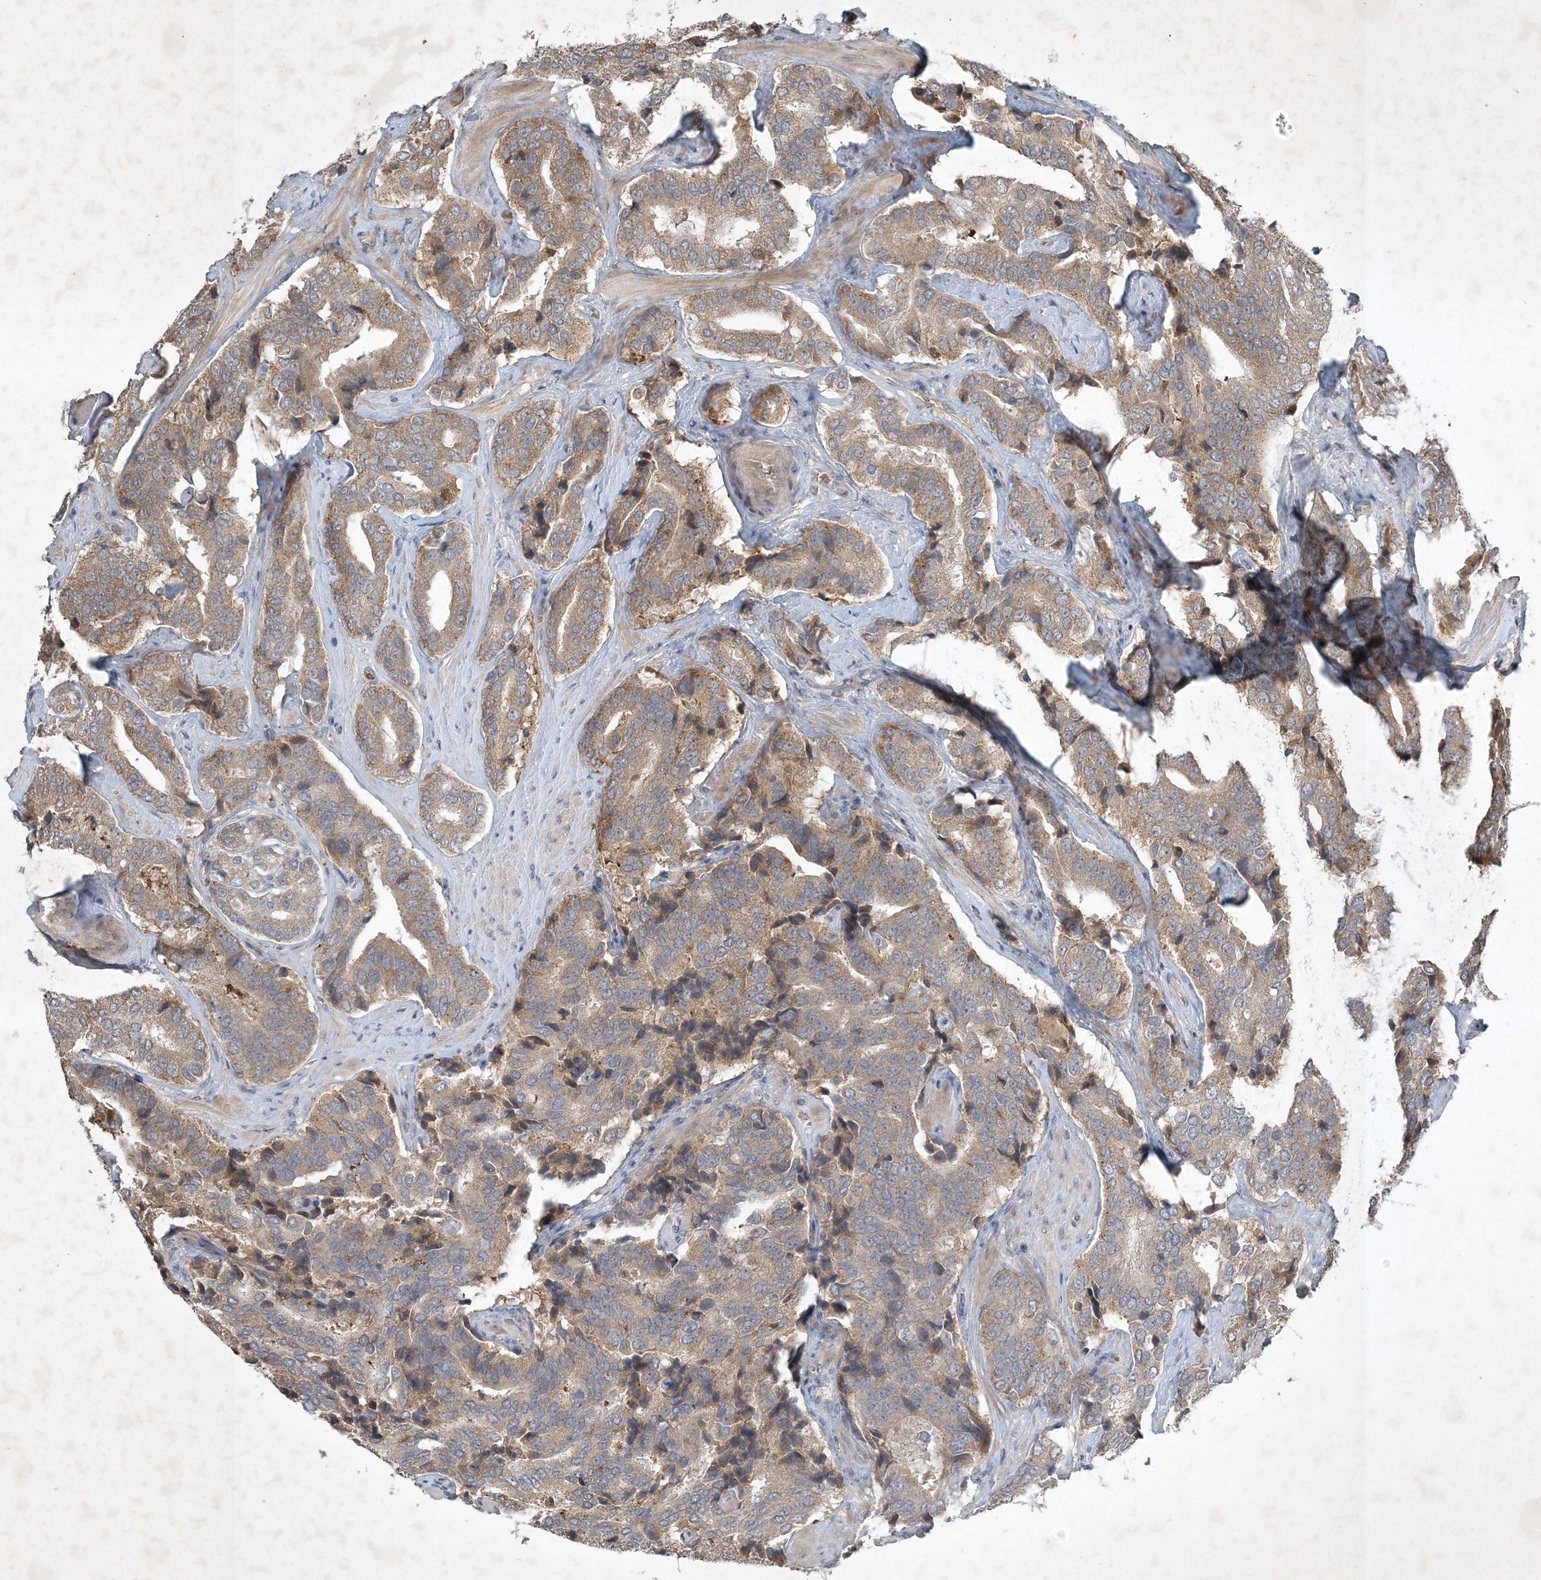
{"staining": {"intensity": "moderate", "quantity": ">75%", "location": "cytoplasmic/membranous"}, "tissue": "prostate cancer", "cell_type": "Tumor cells", "image_type": "cancer", "snomed": [{"axis": "morphology", "description": "Adenocarcinoma, High grade"}, {"axis": "topography", "description": "Prostate"}], "caption": "Protein staining reveals moderate cytoplasmic/membranous staining in approximately >75% of tumor cells in adenocarcinoma (high-grade) (prostate). Using DAB (3,3'-diaminobenzidine) (brown) and hematoxylin (blue) stains, captured at high magnification using brightfield microscopy.", "gene": "TNFAIP6", "patient": {"sex": "male", "age": 60}}